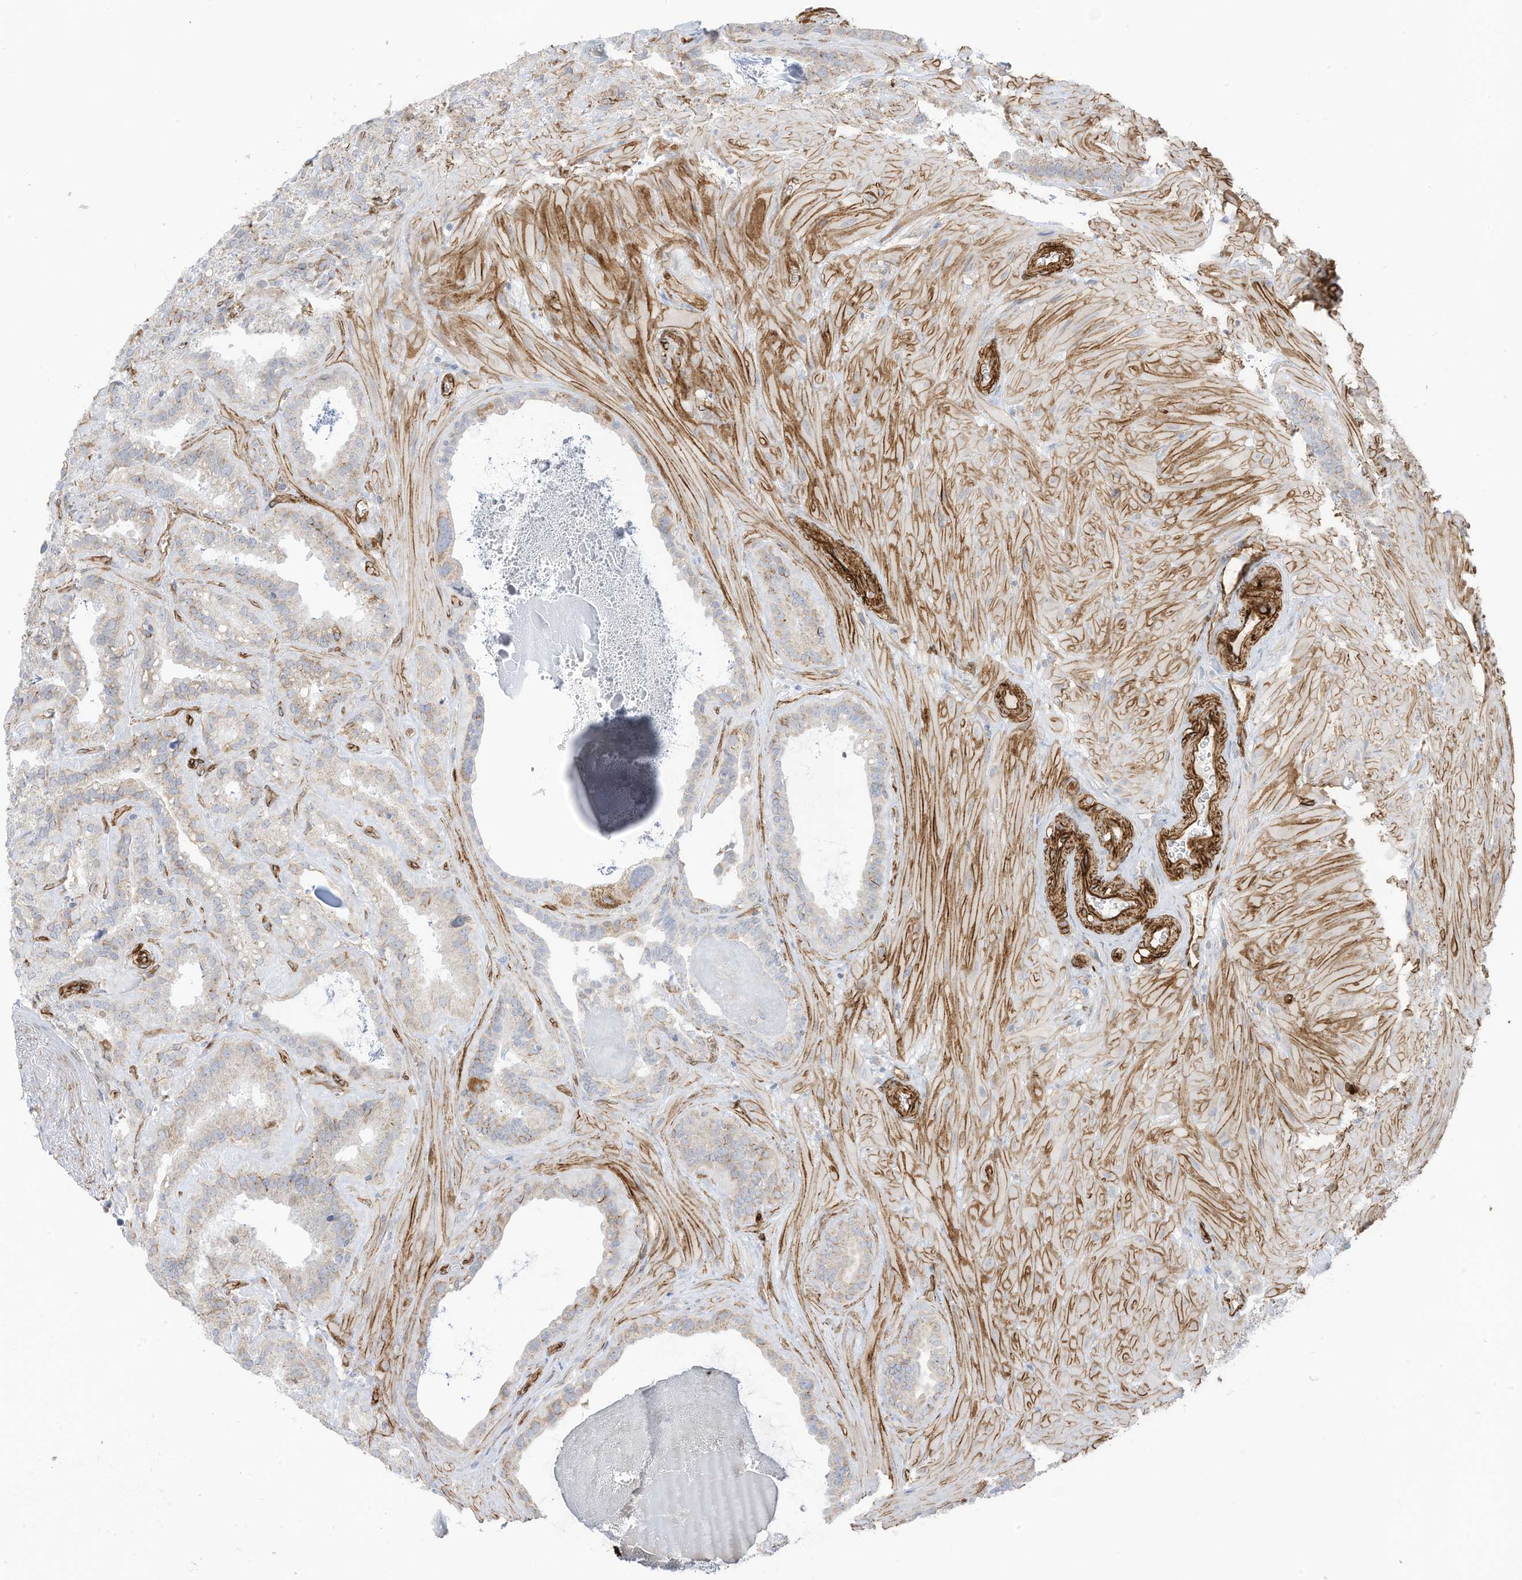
{"staining": {"intensity": "negative", "quantity": "none", "location": "none"}, "tissue": "seminal vesicle", "cell_type": "Glandular cells", "image_type": "normal", "snomed": [{"axis": "morphology", "description": "Normal tissue, NOS"}, {"axis": "topography", "description": "Prostate"}, {"axis": "topography", "description": "Seminal veicle"}], "caption": "An immunohistochemistry (IHC) histopathology image of benign seminal vesicle is shown. There is no staining in glandular cells of seminal vesicle. (Immunohistochemistry (ihc), brightfield microscopy, high magnification).", "gene": "ABCB7", "patient": {"sex": "male", "age": 59}}